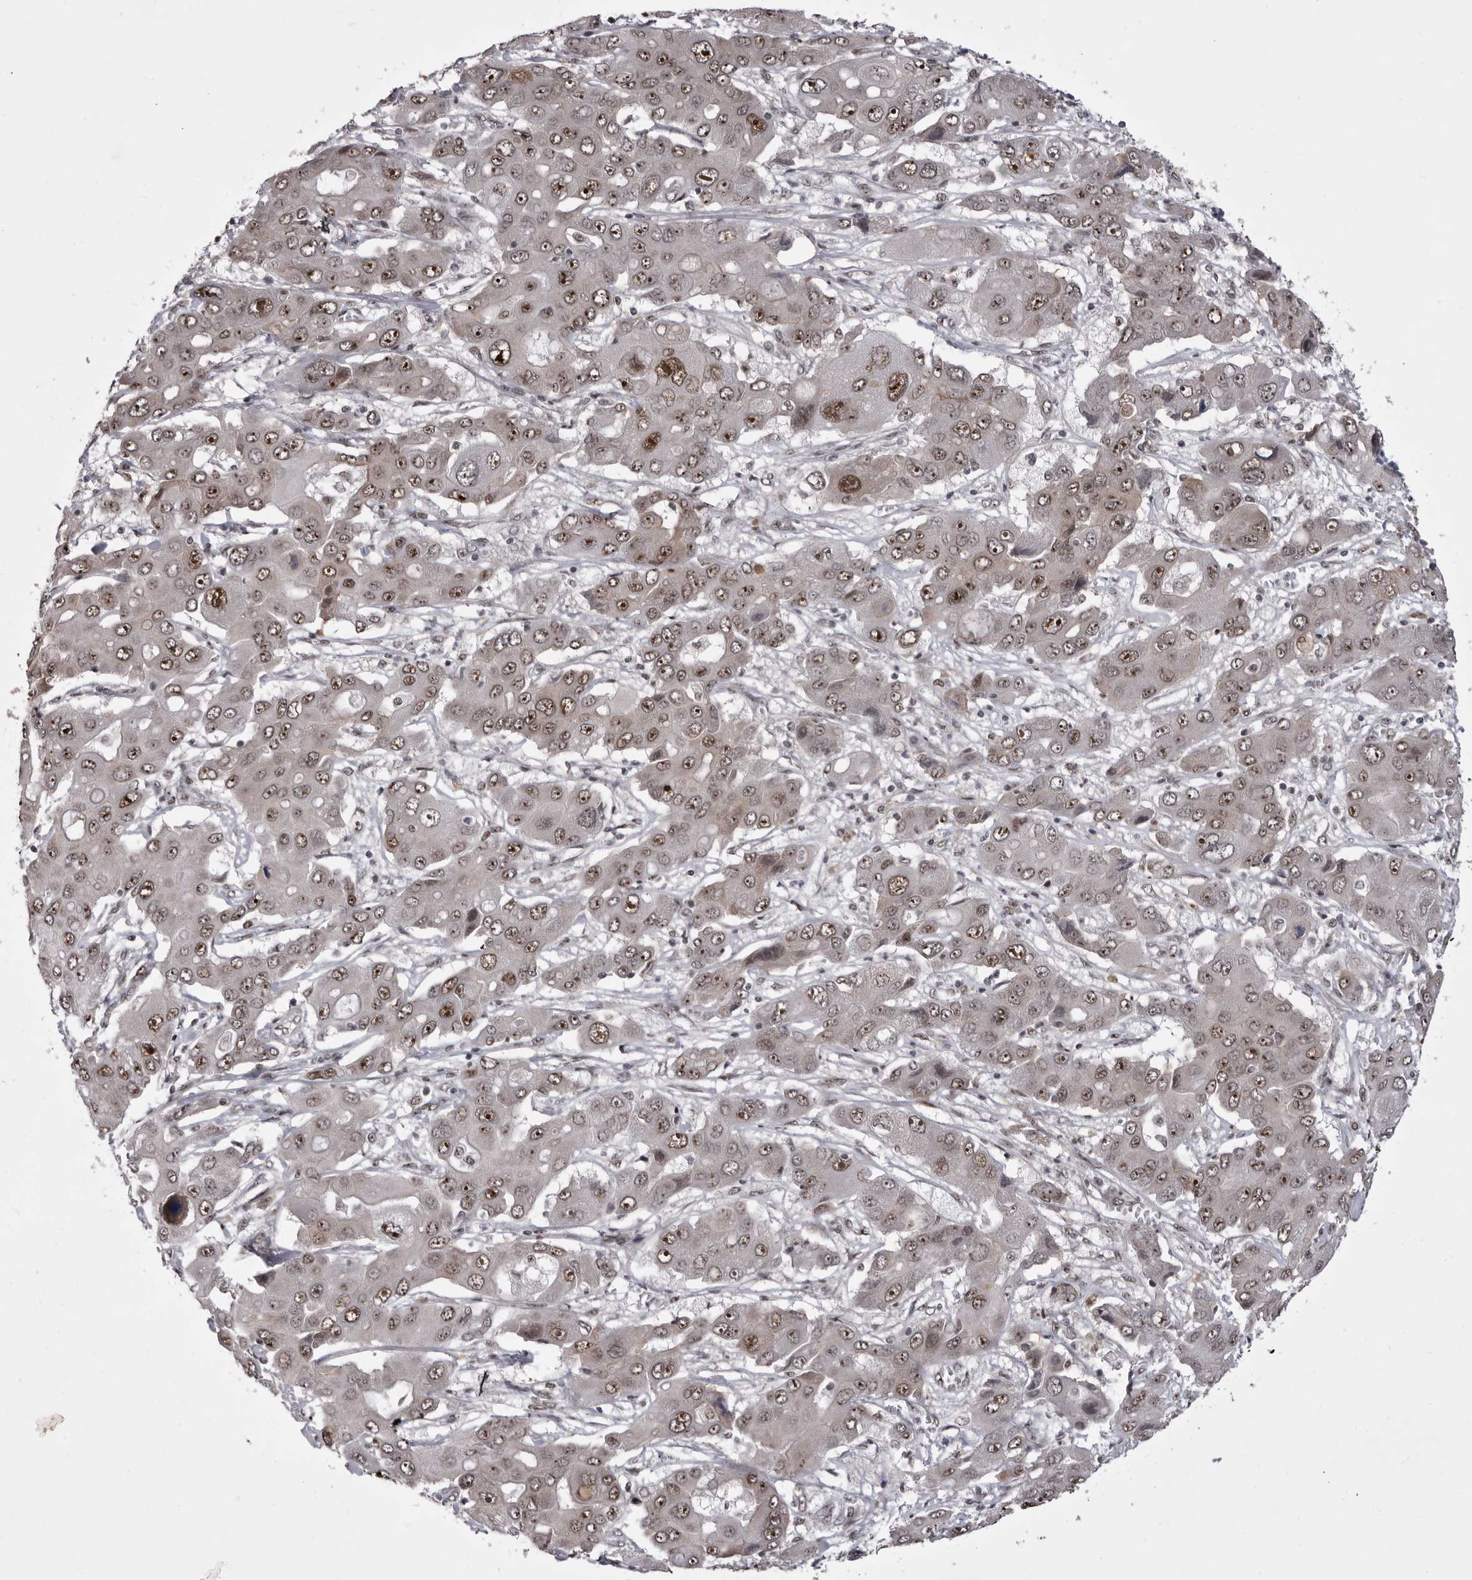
{"staining": {"intensity": "moderate", "quantity": ">75%", "location": "nuclear"}, "tissue": "liver cancer", "cell_type": "Tumor cells", "image_type": "cancer", "snomed": [{"axis": "morphology", "description": "Cholangiocarcinoma"}, {"axis": "topography", "description": "Liver"}], "caption": "The image exhibits a brown stain indicating the presence of a protein in the nuclear of tumor cells in cholangiocarcinoma (liver).", "gene": "PRPF3", "patient": {"sex": "male", "age": 67}}